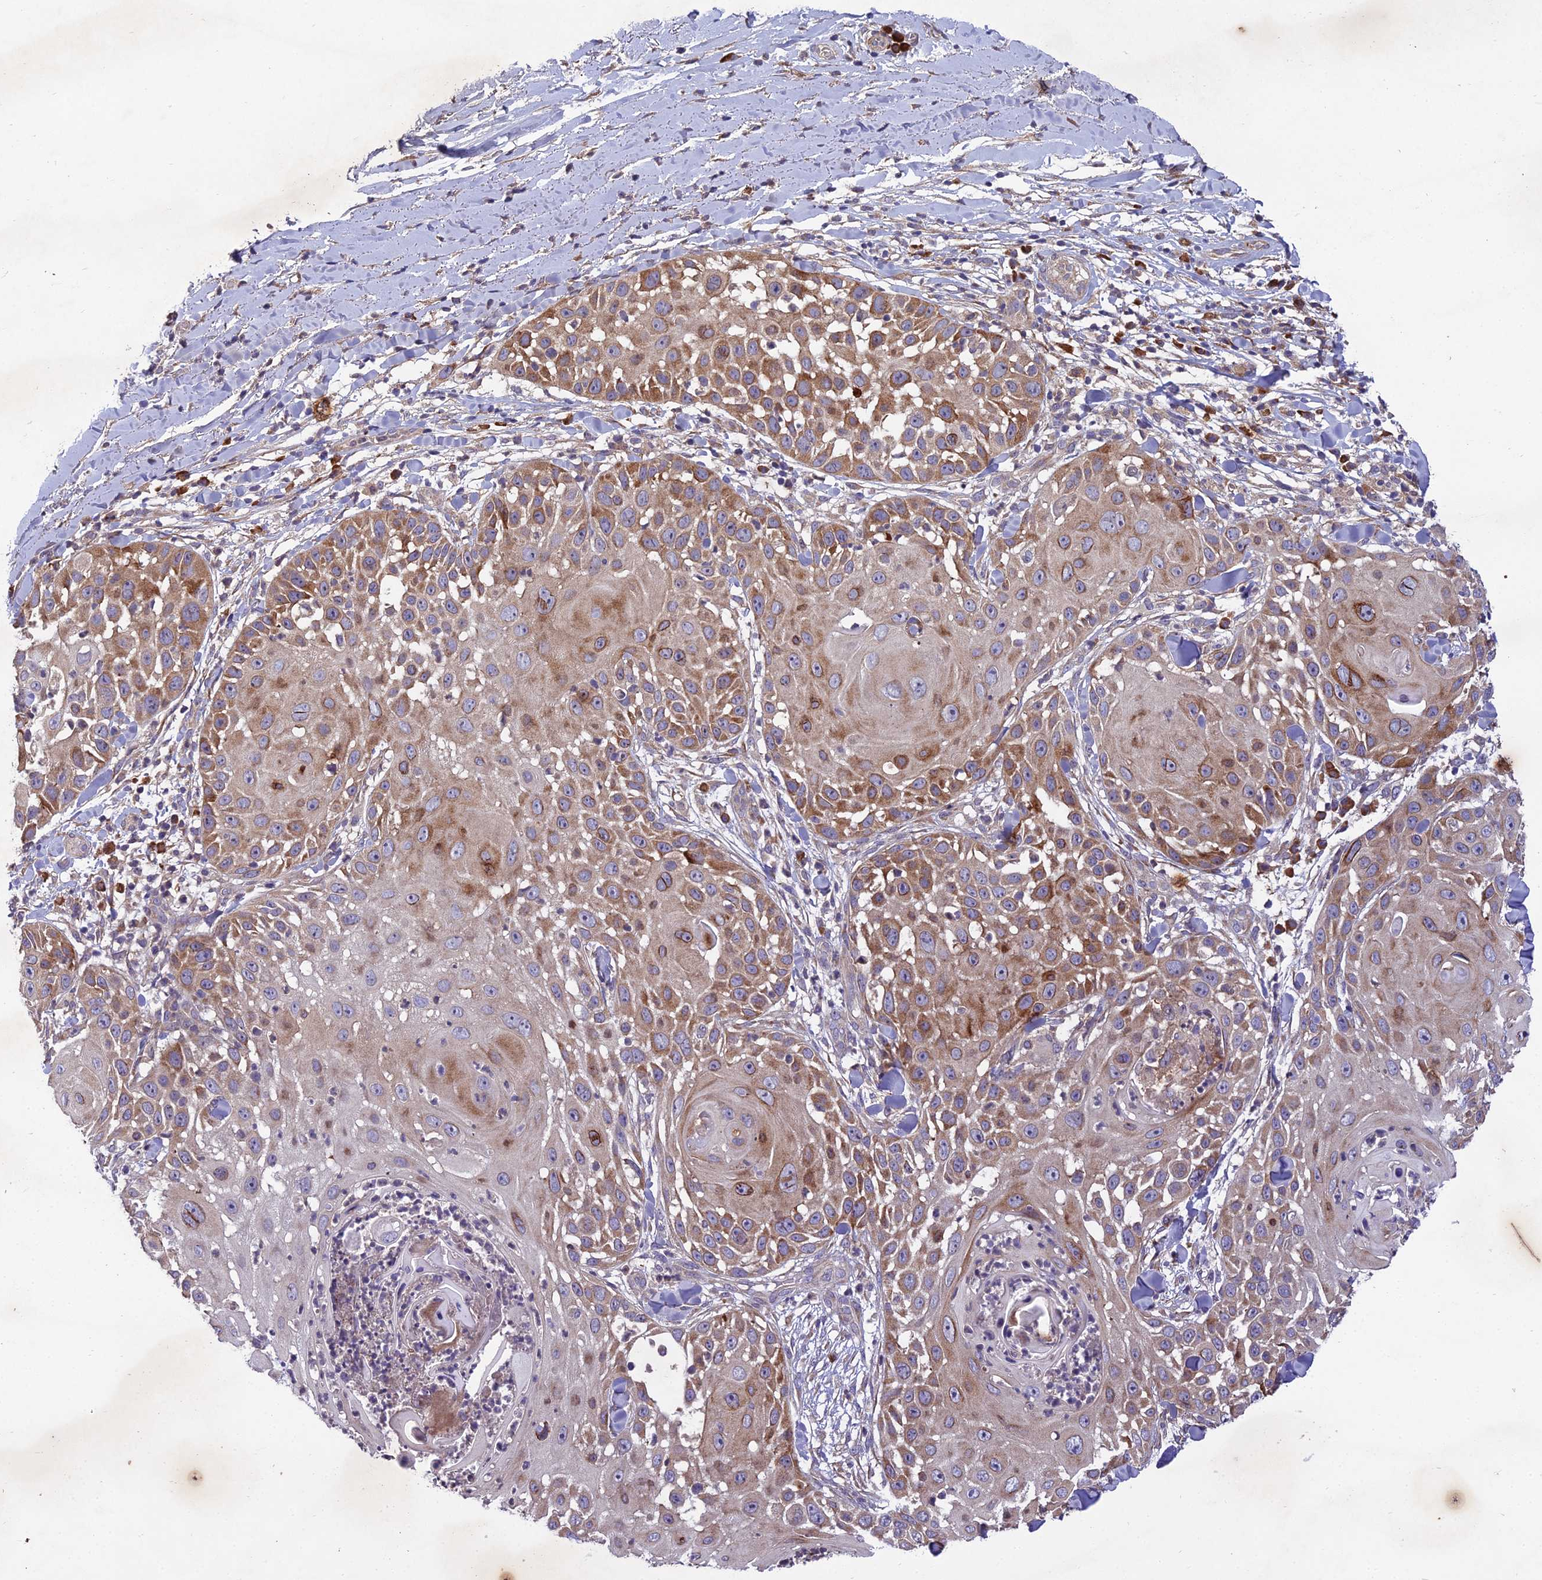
{"staining": {"intensity": "moderate", "quantity": "25%-75%", "location": "cytoplasmic/membranous"}, "tissue": "skin cancer", "cell_type": "Tumor cells", "image_type": "cancer", "snomed": [{"axis": "morphology", "description": "Squamous cell carcinoma, NOS"}, {"axis": "topography", "description": "Skin"}], "caption": "Skin cancer (squamous cell carcinoma) stained with DAB (3,3'-diaminobenzidine) IHC displays medium levels of moderate cytoplasmic/membranous positivity in about 25%-75% of tumor cells.", "gene": "CENPL", "patient": {"sex": "female", "age": 44}}